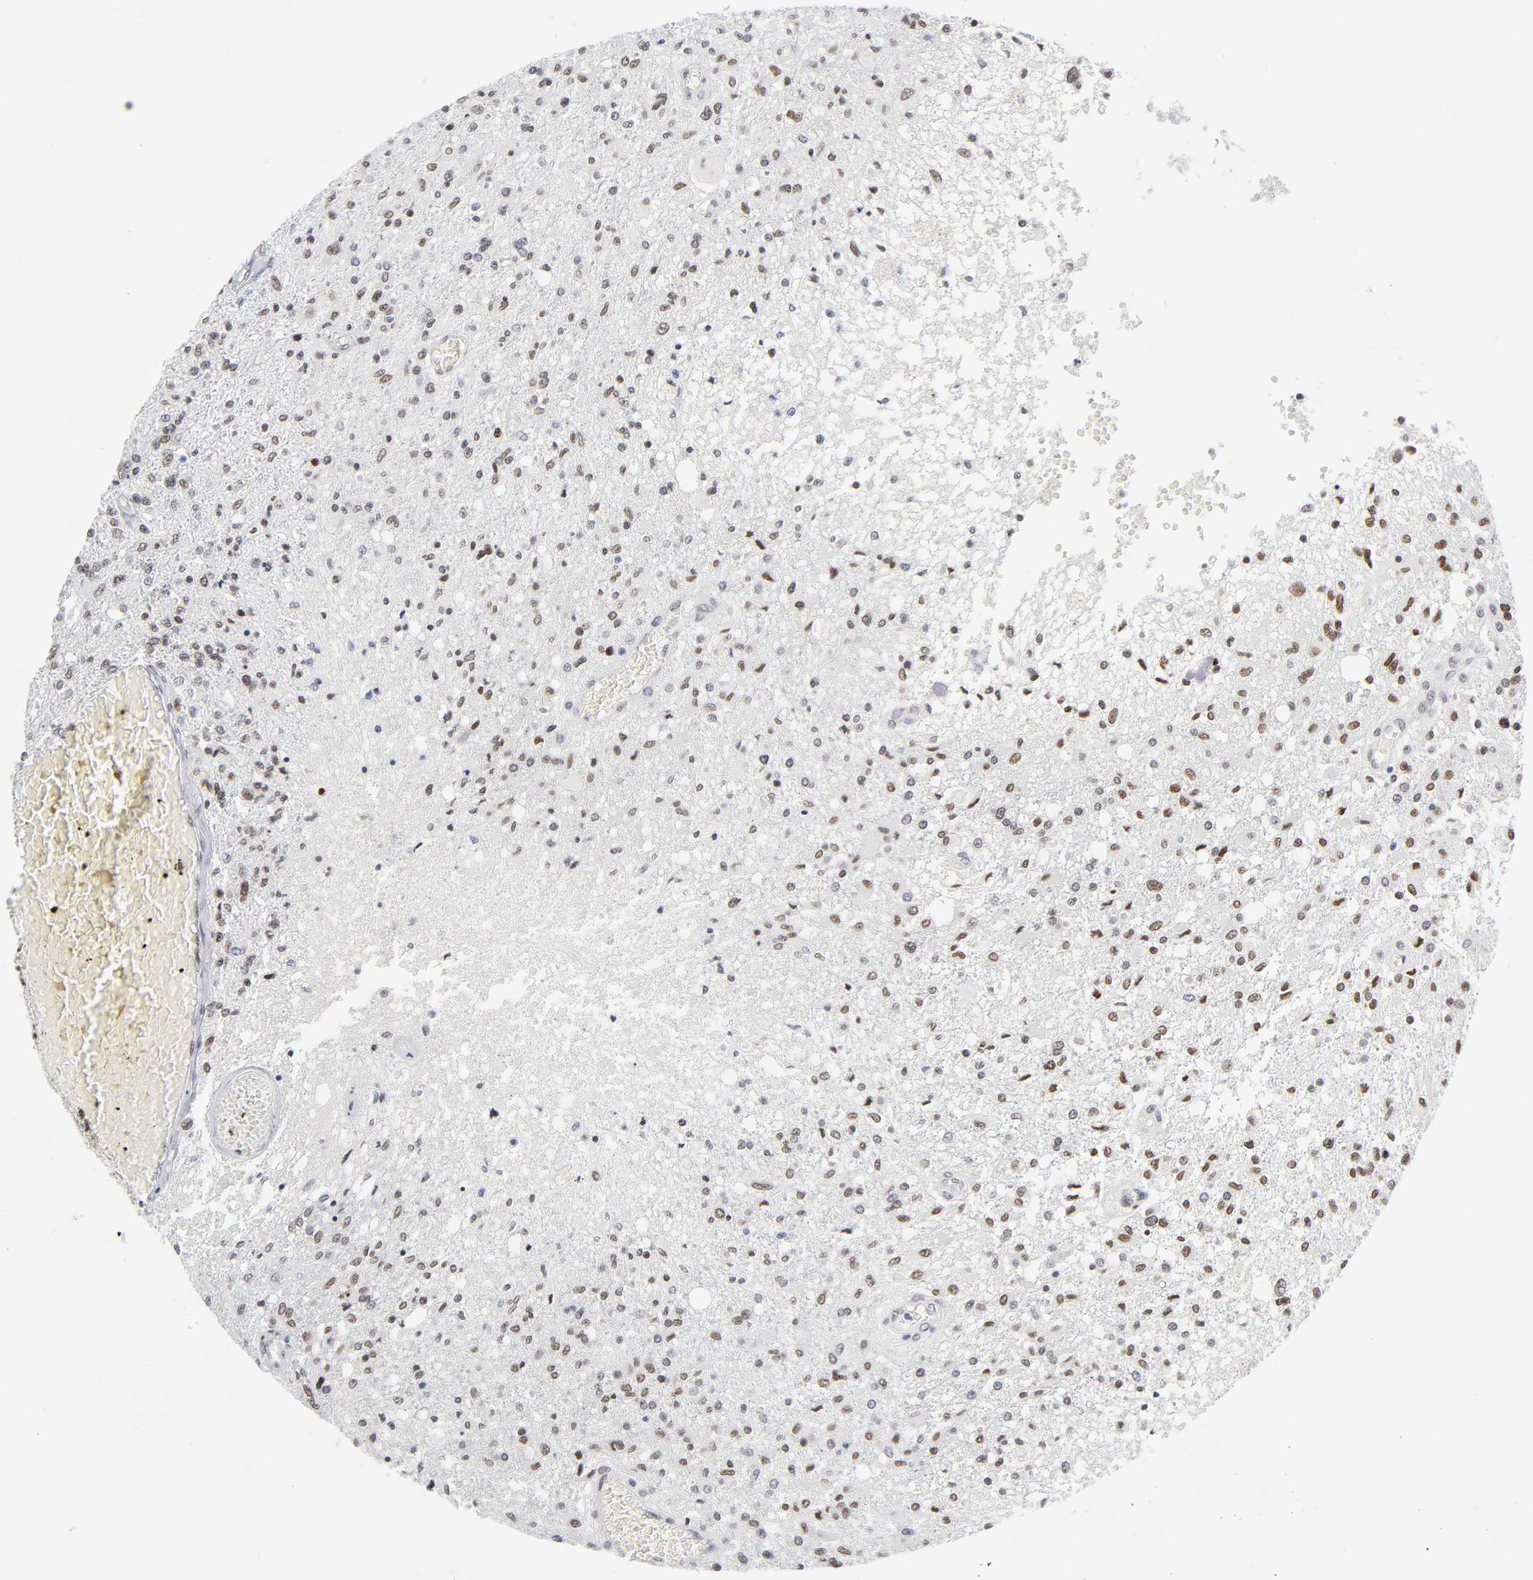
{"staining": {"intensity": "moderate", "quantity": ">75%", "location": "nuclear"}, "tissue": "glioma", "cell_type": "Tumor cells", "image_type": "cancer", "snomed": [{"axis": "morphology", "description": "Glioma, malignant, High grade"}, {"axis": "topography", "description": "Cerebral cortex"}], "caption": "Immunohistochemical staining of human malignant glioma (high-grade) demonstrates medium levels of moderate nuclear protein staining in about >75% of tumor cells.", "gene": "NFIC", "patient": {"sex": "male", "age": 76}}